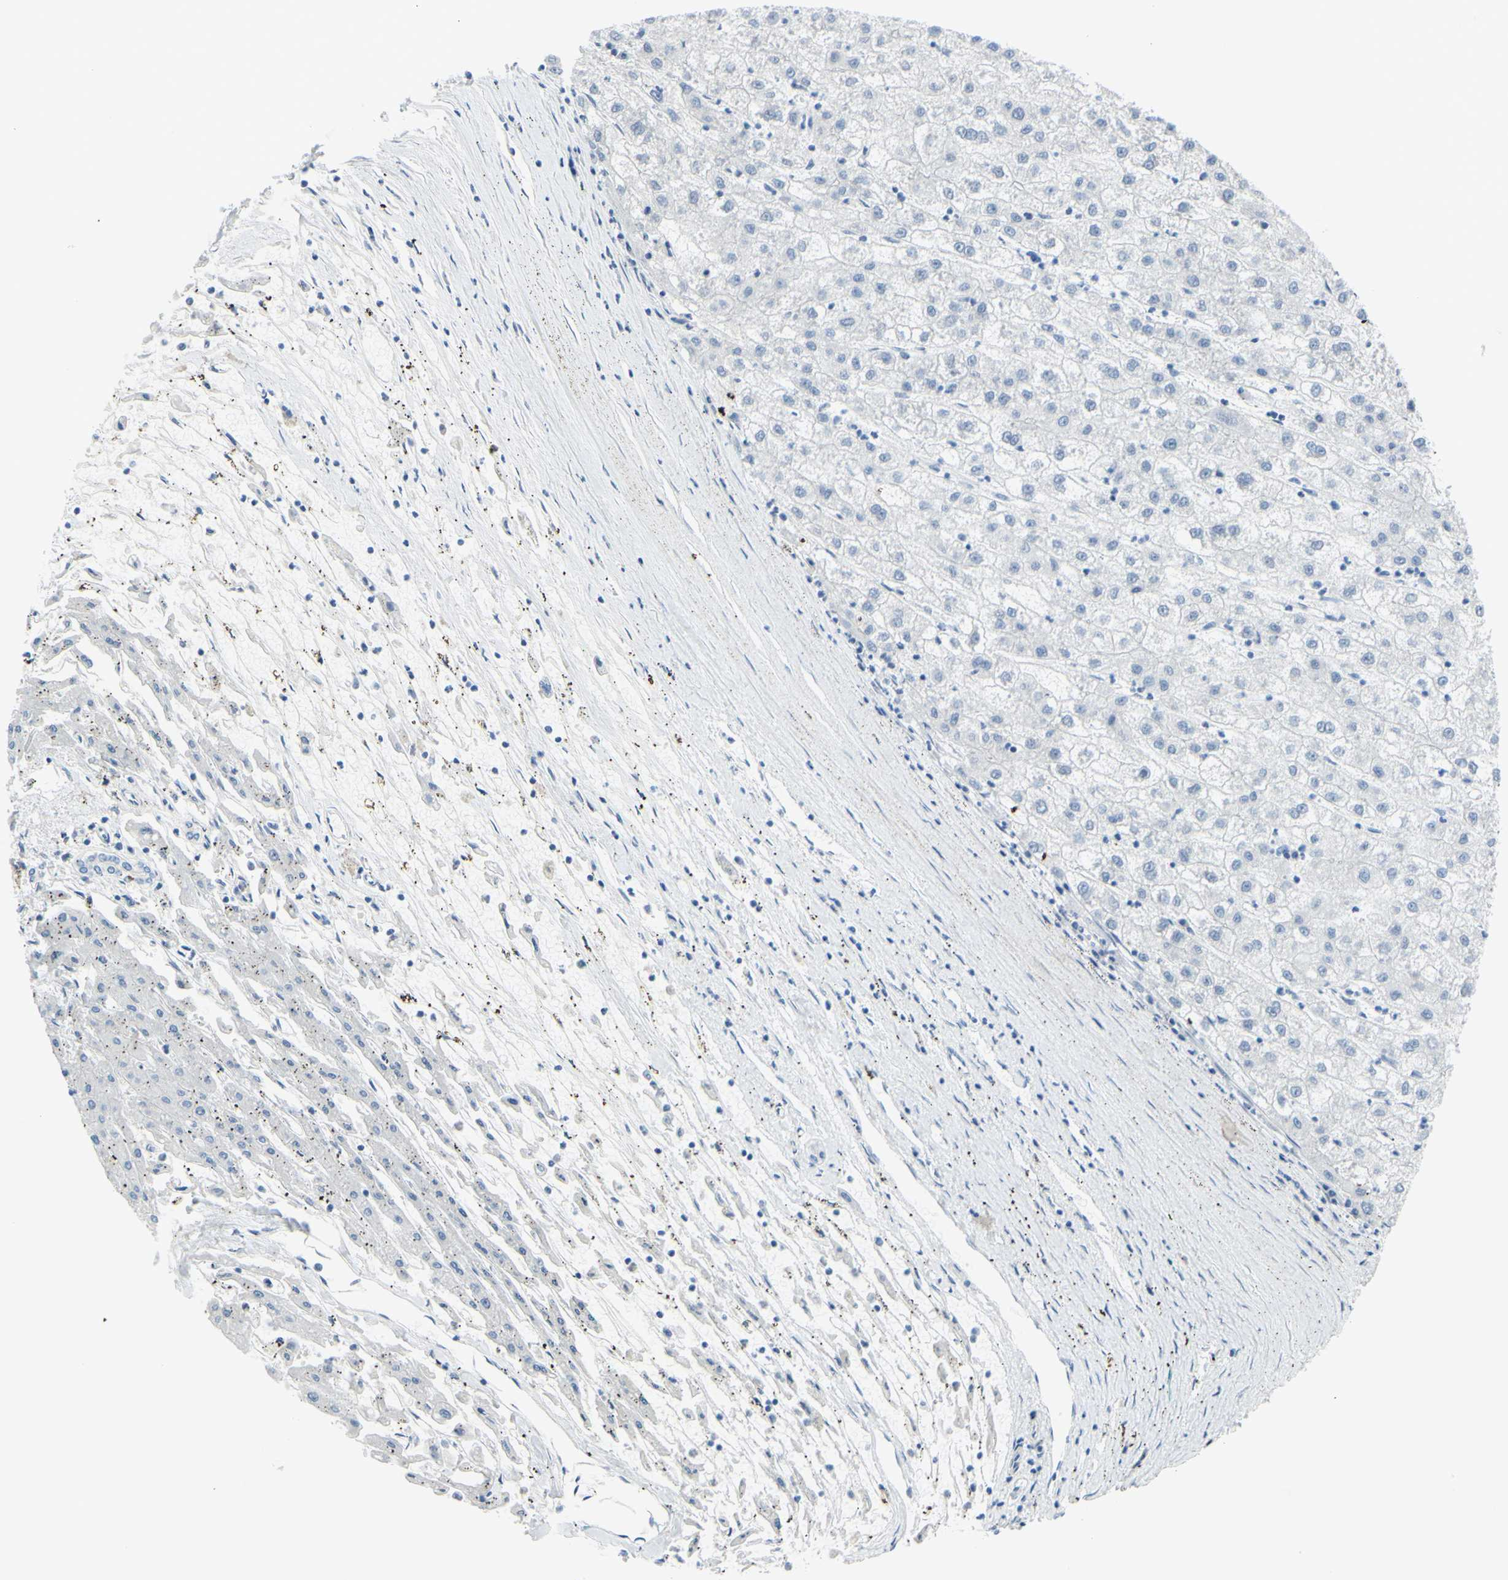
{"staining": {"intensity": "negative", "quantity": "none", "location": "none"}, "tissue": "liver cancer", "cell_type": "Tumor cells", "image_type": "cancer", "snomed": [{"axis": "morphology", "description": "Carcinoma, Hepatocellular, NOS"}, {"axis": "topography", "description": "Liver"}], "caption": "A photomicrograph of liver cancer (hepatocellular carcinoma) stained for a protein demonstrates no brown staining in tumor cells.", "gene": "DCT", "patient": {"sex": "male", "age": 72}}